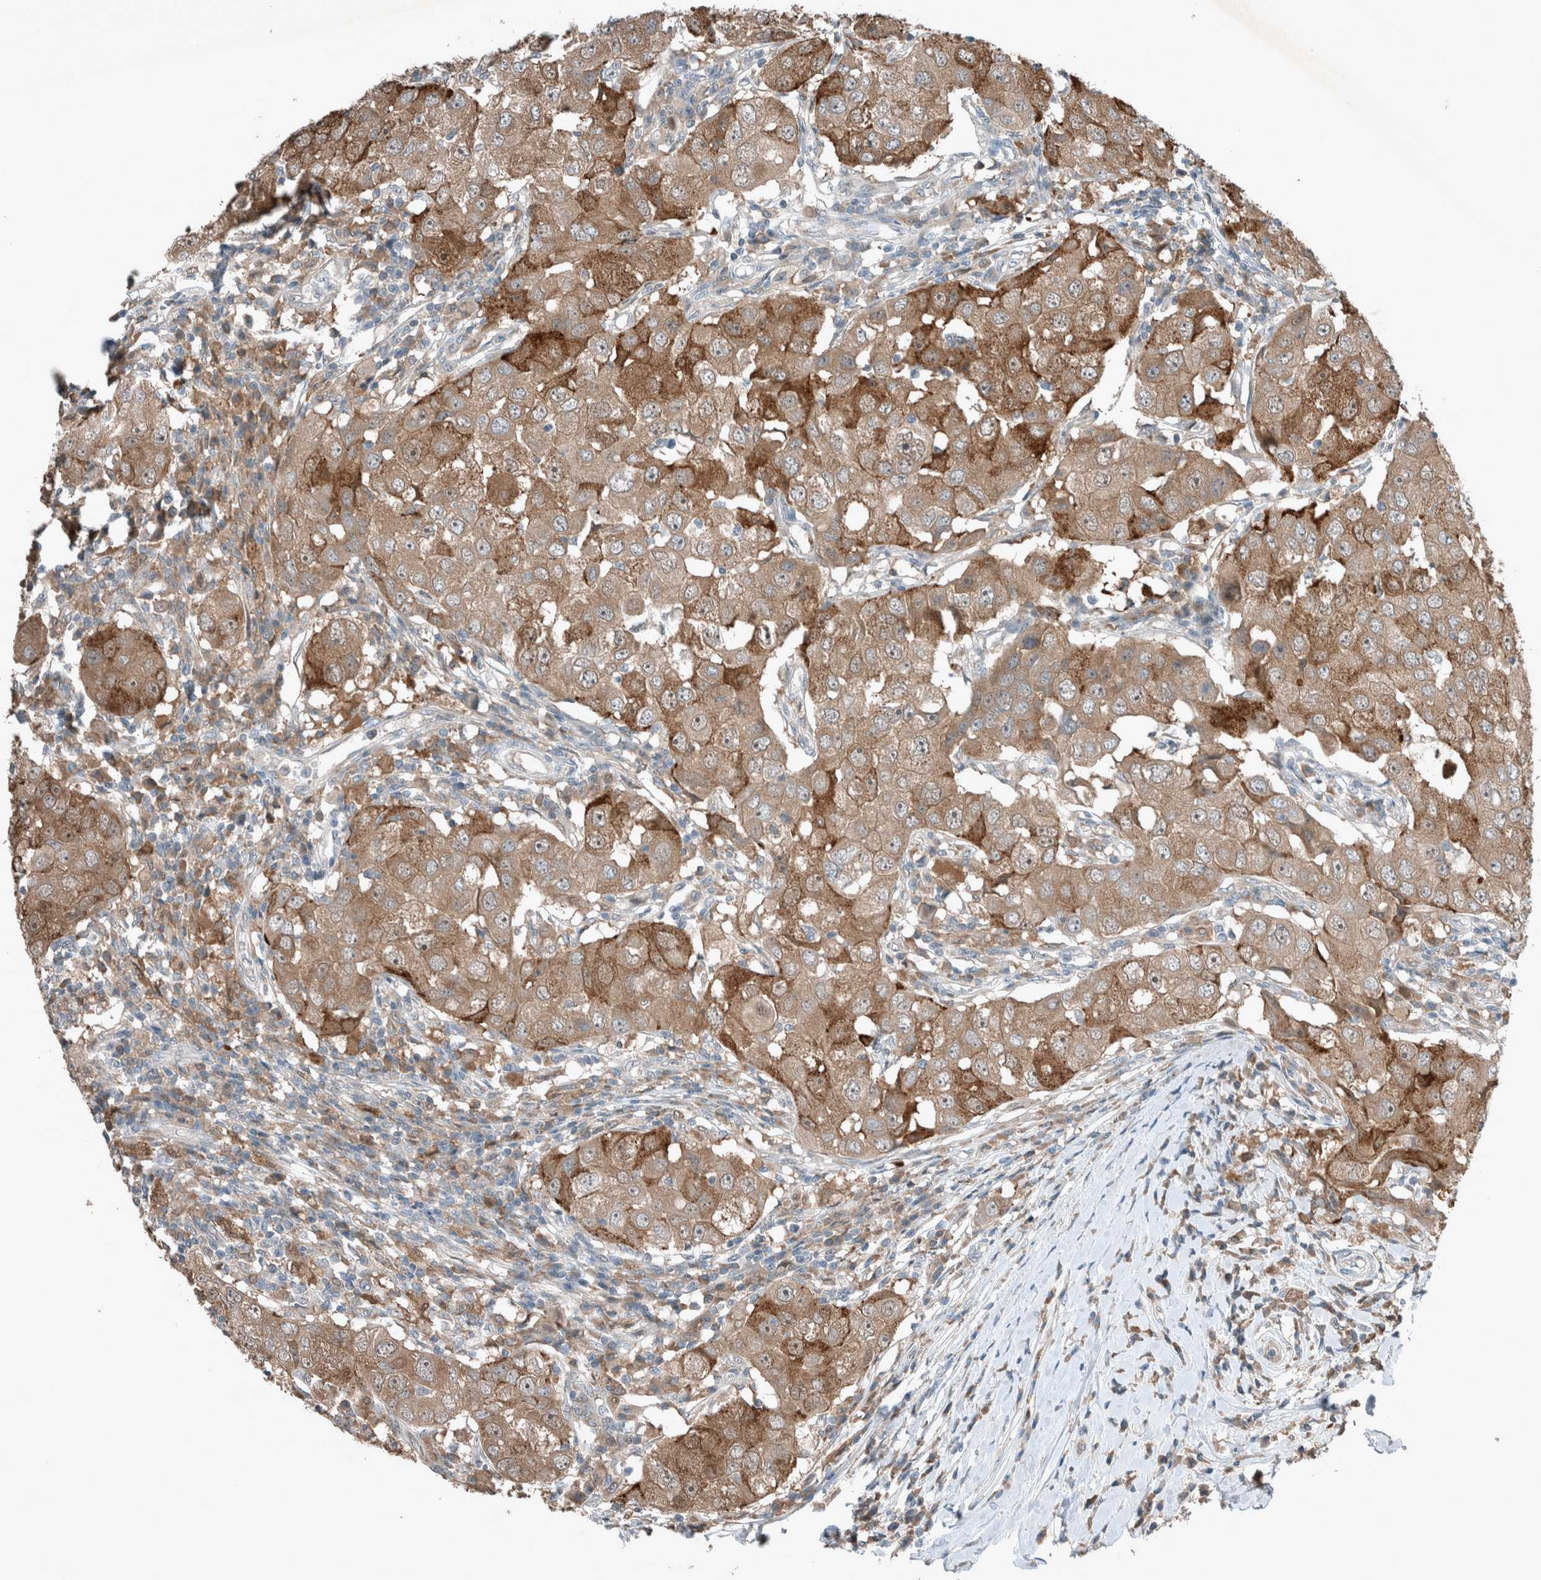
{"staining": {"intensity": "moderate", "quantity": ">75%", "location": "cytoplasmic/membranous"}, "tissue": "breast cancer", "cell_type": "Tumor cells", "image_type": "cancer", "snomed": [{"axis": "morphology", "description": "Duct carcinoma"}, {"axis": "topography", "description": "Breast"}], "caption": "Protein expression analysis of human breast cancer (intraductal carcinoma) reveals moderate cytoplasmic/membranous expression in about >75% of tumor cells.", "gene": "RALGDS", "patient": {"sex": "female", "age": 27}}